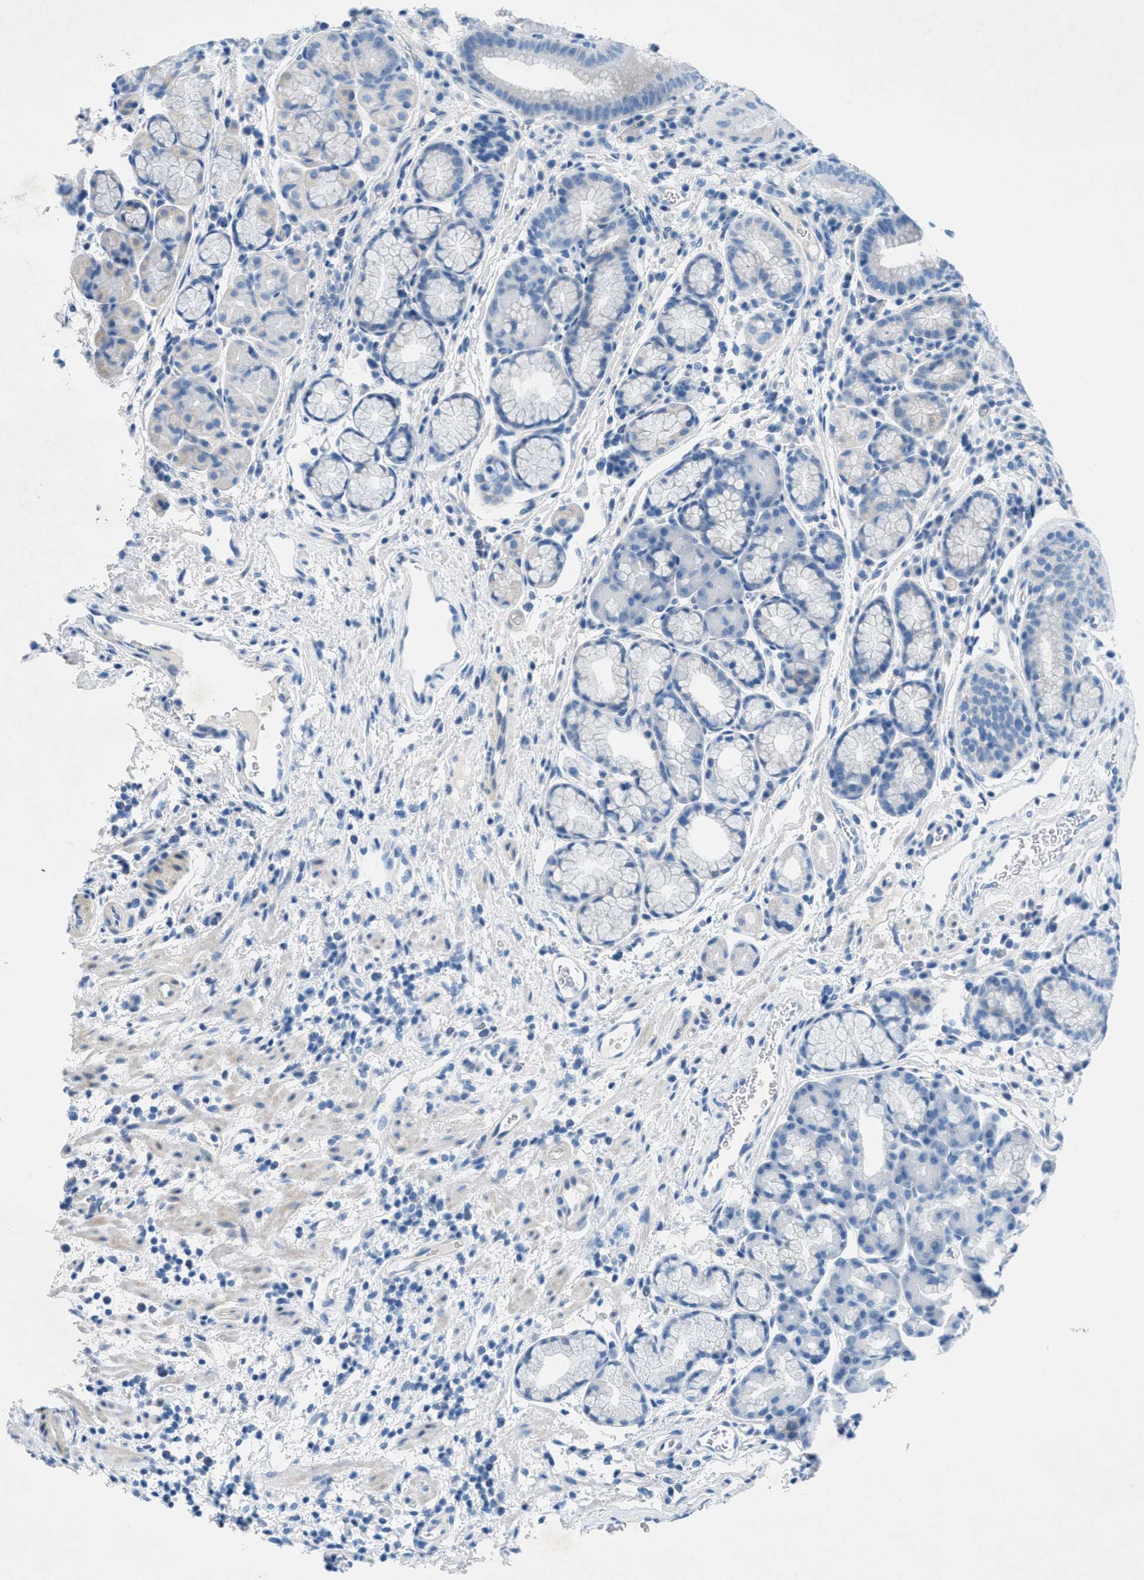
{"staining": {"intensity": "negative", "quantity": "none", "location": "none"}, "tissue": "stomach", "cell_type": "Glandular cells", "image_type": "normal", "snomed": [{"axis": "morphology", "description": "Normal tissue, NOS"}, {"axis": "morphology", "description": "Carcinoid, malignant, NOS"}, {"axis": "topography", "description": "Stomach, upper"}], "caption": "Stomach stained for a protein using immunohistochemistry shows no positivity glandular cells.", "gene": "GALNT17", "patient": {"sex": "male", "age": 39}}